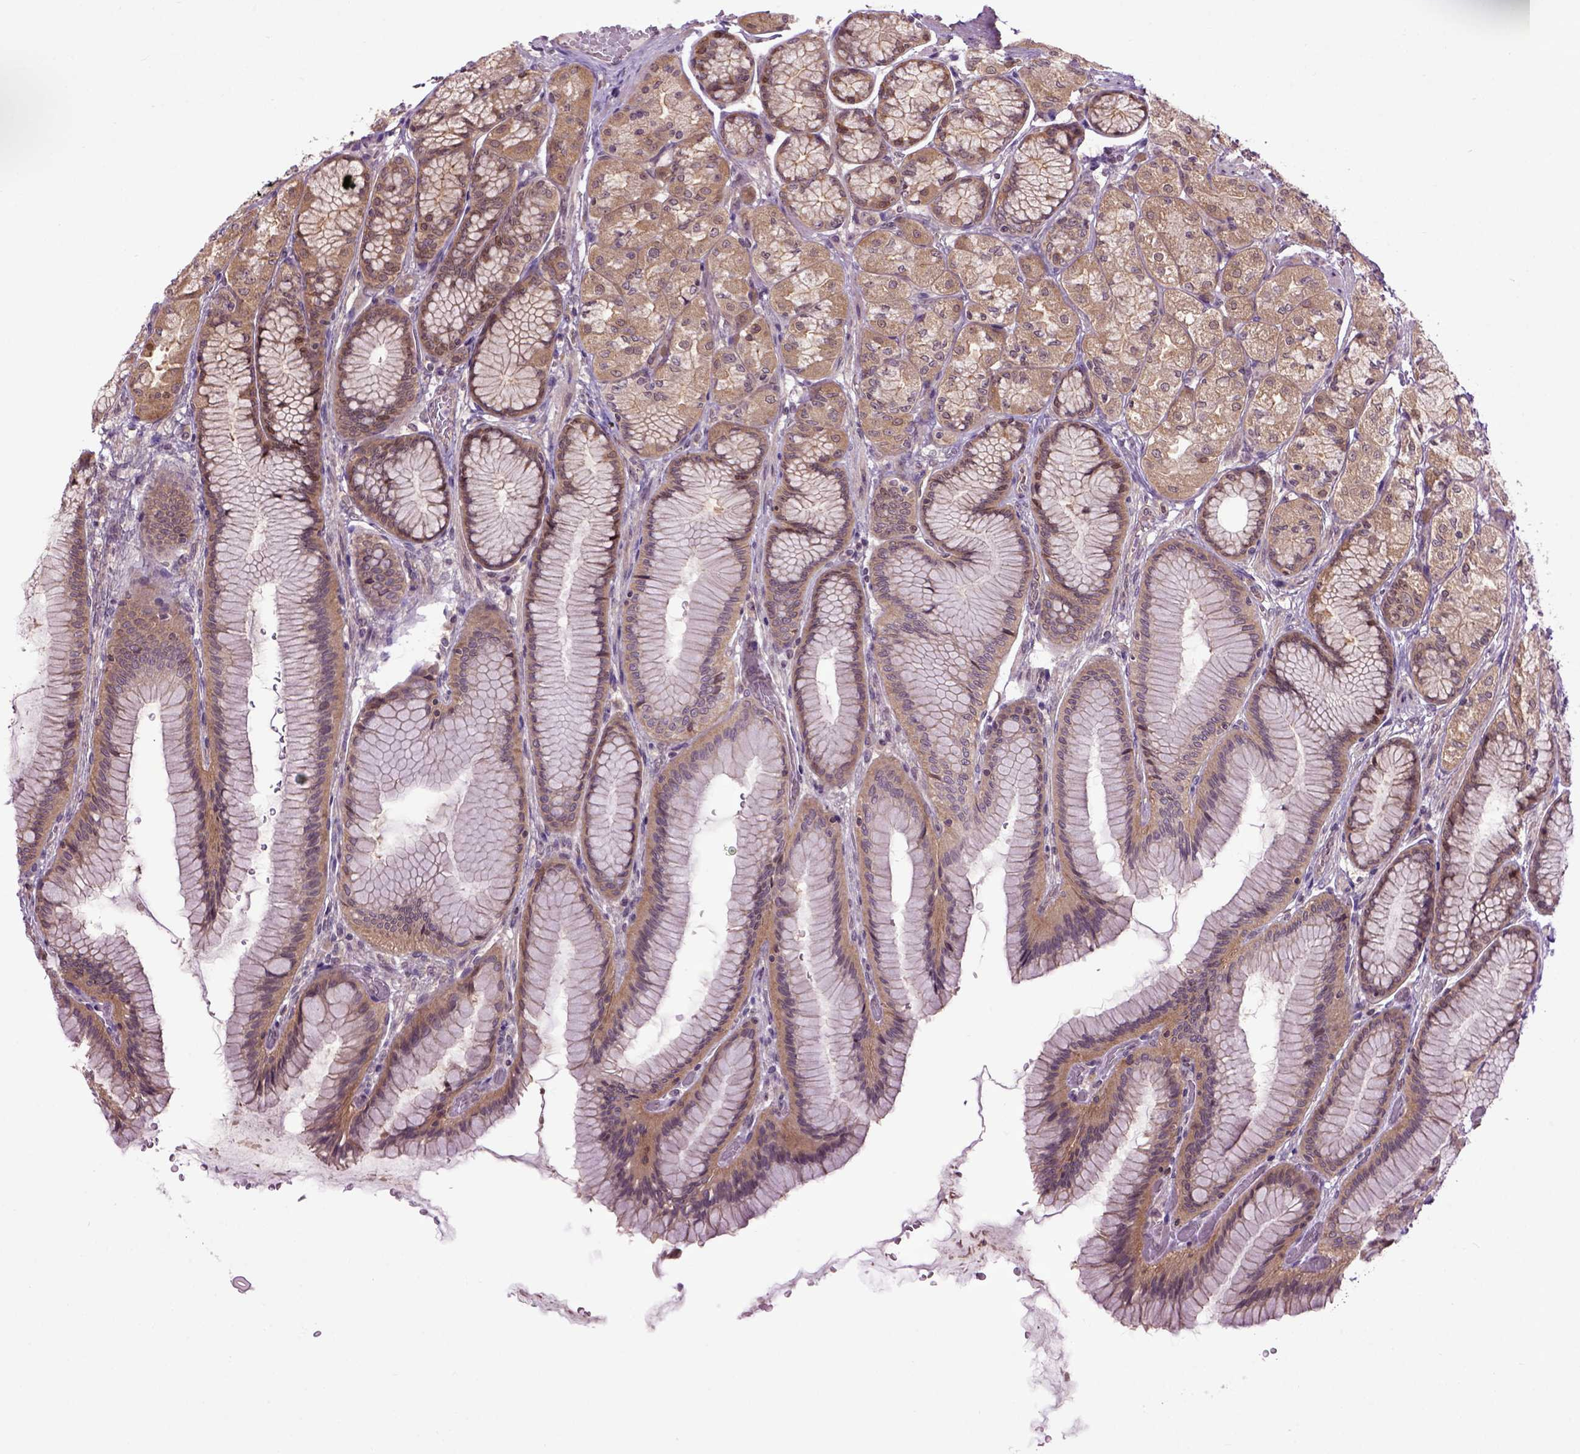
{"staining": {"intensity": "moderate", "quantity": ">75%", "location": "cytoplasmic/membranous"}, "tissue": "stomach", "cell_type": "Glandular cells", "image_type": "normal", "snomed": [{"axis": "morphology", "description": "Normal tissue, NOS"}, {"axis": "morphology", "description": "Adenocarcinoma, NOS"}, {"axis": "morphology", "description": "Adenocarcinoma, High grade"}, {"axis": "topography", "description": "Stomach, upper"}, {"axis": "topography", "description": "Stomach"}], "caption": "A histopathology image of human stomach stained for a protein reveals moderate cytoplasmic/membranous brown staining in glandular cells. (DAB IHC, brown staining for protein, blue staining for nuclei).", "gene": "WDR48", "patient": {"sex": "female", "age": 65}}